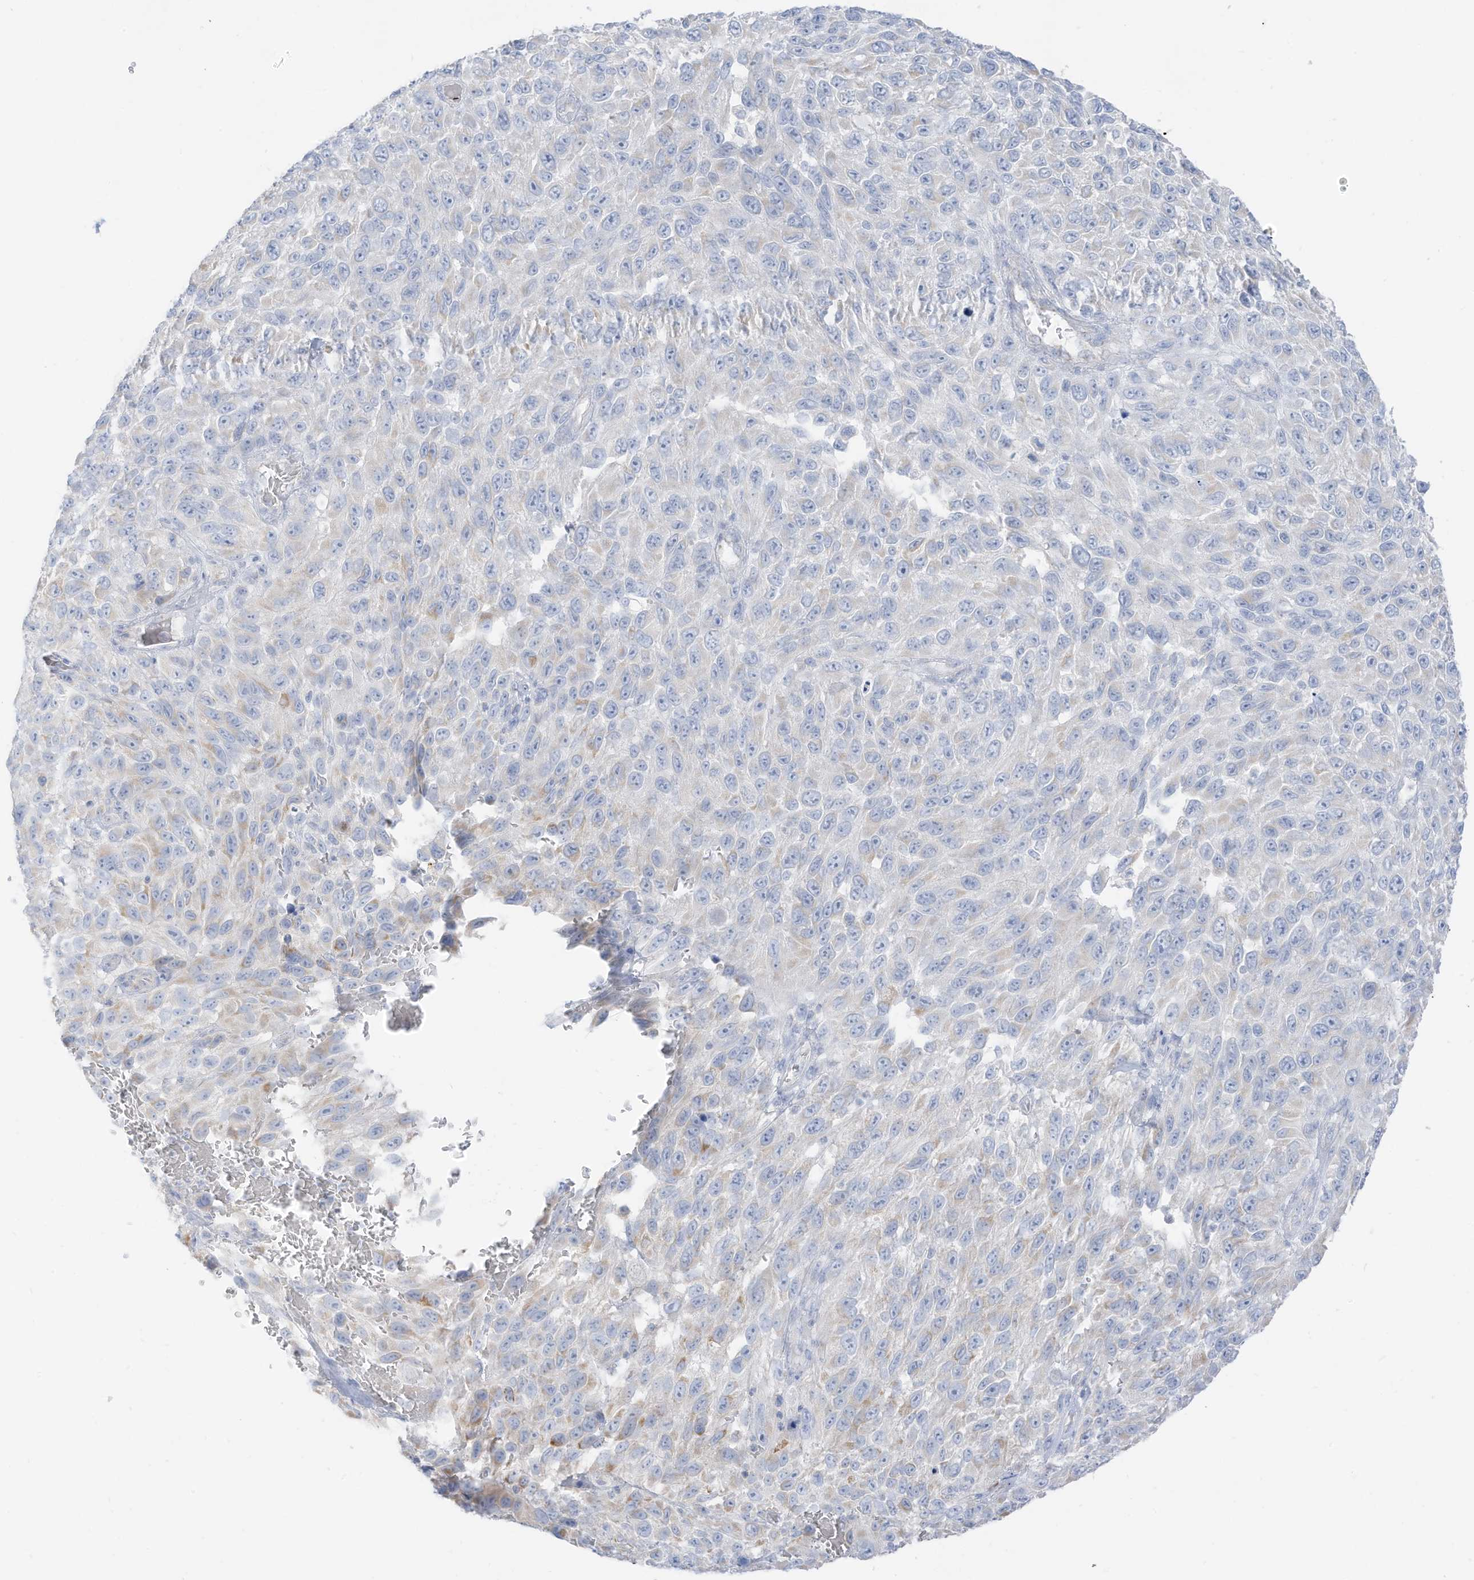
{"staining": {"intensity": "negative", "quantity": "none", "location": "none"}, "tissue": "melanoma", "cell_type": "Tumor cells", "image_type": "cancer", "snomed": [{"axis": "morphology", "description": "Malignant melanoma, NOS"}, {"axis": "topography", "description": "Skin"}], "caption": "High power microscopy micrograph of an immunohistochemistry micrograph of melanoma, revealing no significant staining in tumor cells. Brightfield microscopy of immunohistochemistry (IHC) stained with DAB (brown) and hematoxylin (blue), captured at high magnification.", "gene": "ETHE1", "patient": {"sex": "female", "age": 96}}